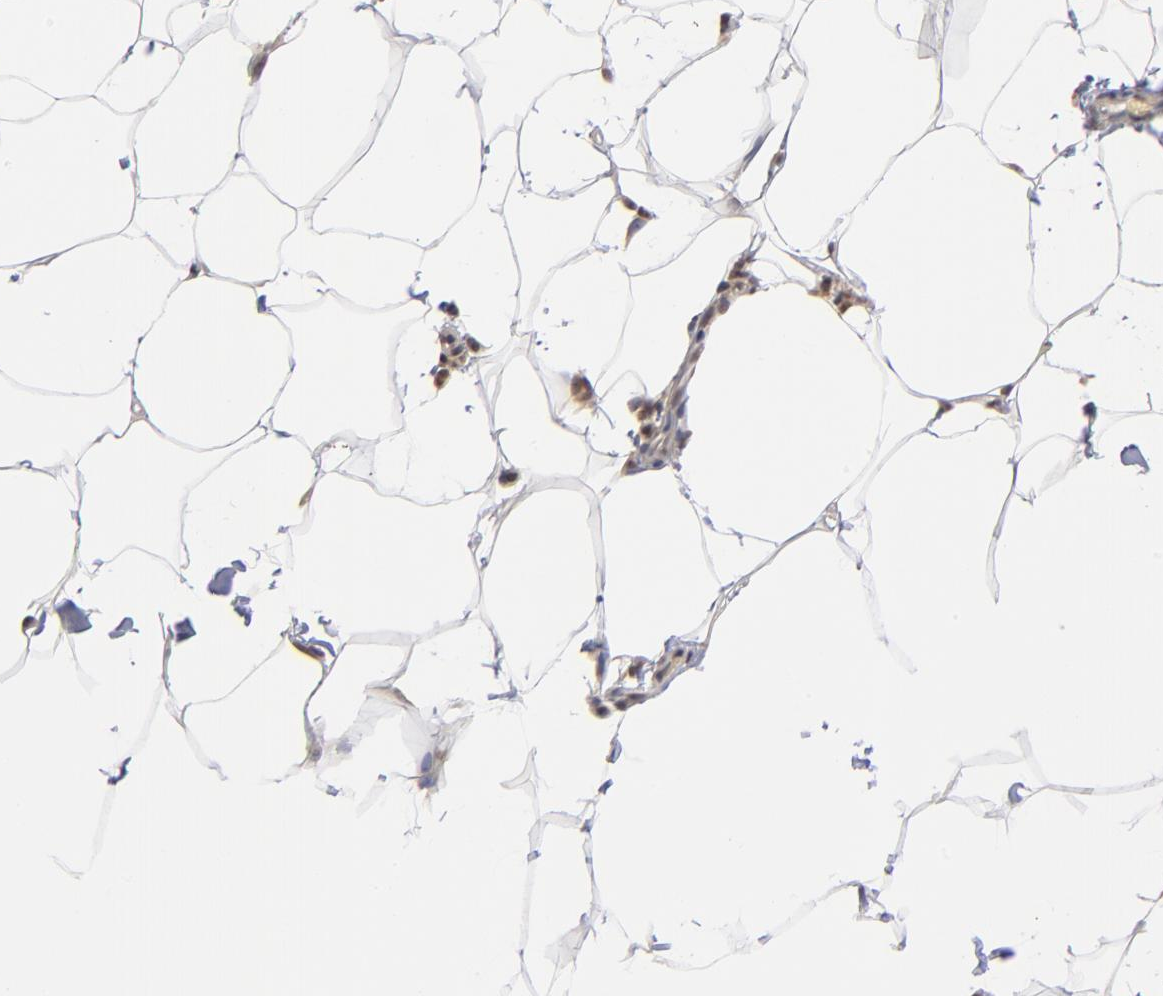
{"staining": {"intensity": "moderate", "quantity": ">75%", "location": "nuclear"}, "tissue": "adipose tissue", "cell_type": "Adipocytes", "image_type": "normal", "snomed": [{"axis": "morphology", "description": "Normal tissue, NOS"}, {"axis": "topography", "description": "Vascular tissue"}], "caption": "Protein expression analysis of normal human adipose tissue reveals moderate nuclear expression in about >75% of adipocytes. (DAB (3,3'-diaminobenzidine) IHC, brown staining for protein, blue staining for nuclei).", "gene": "BRPF1", "patient": {"sex": "male", "age": 41}}